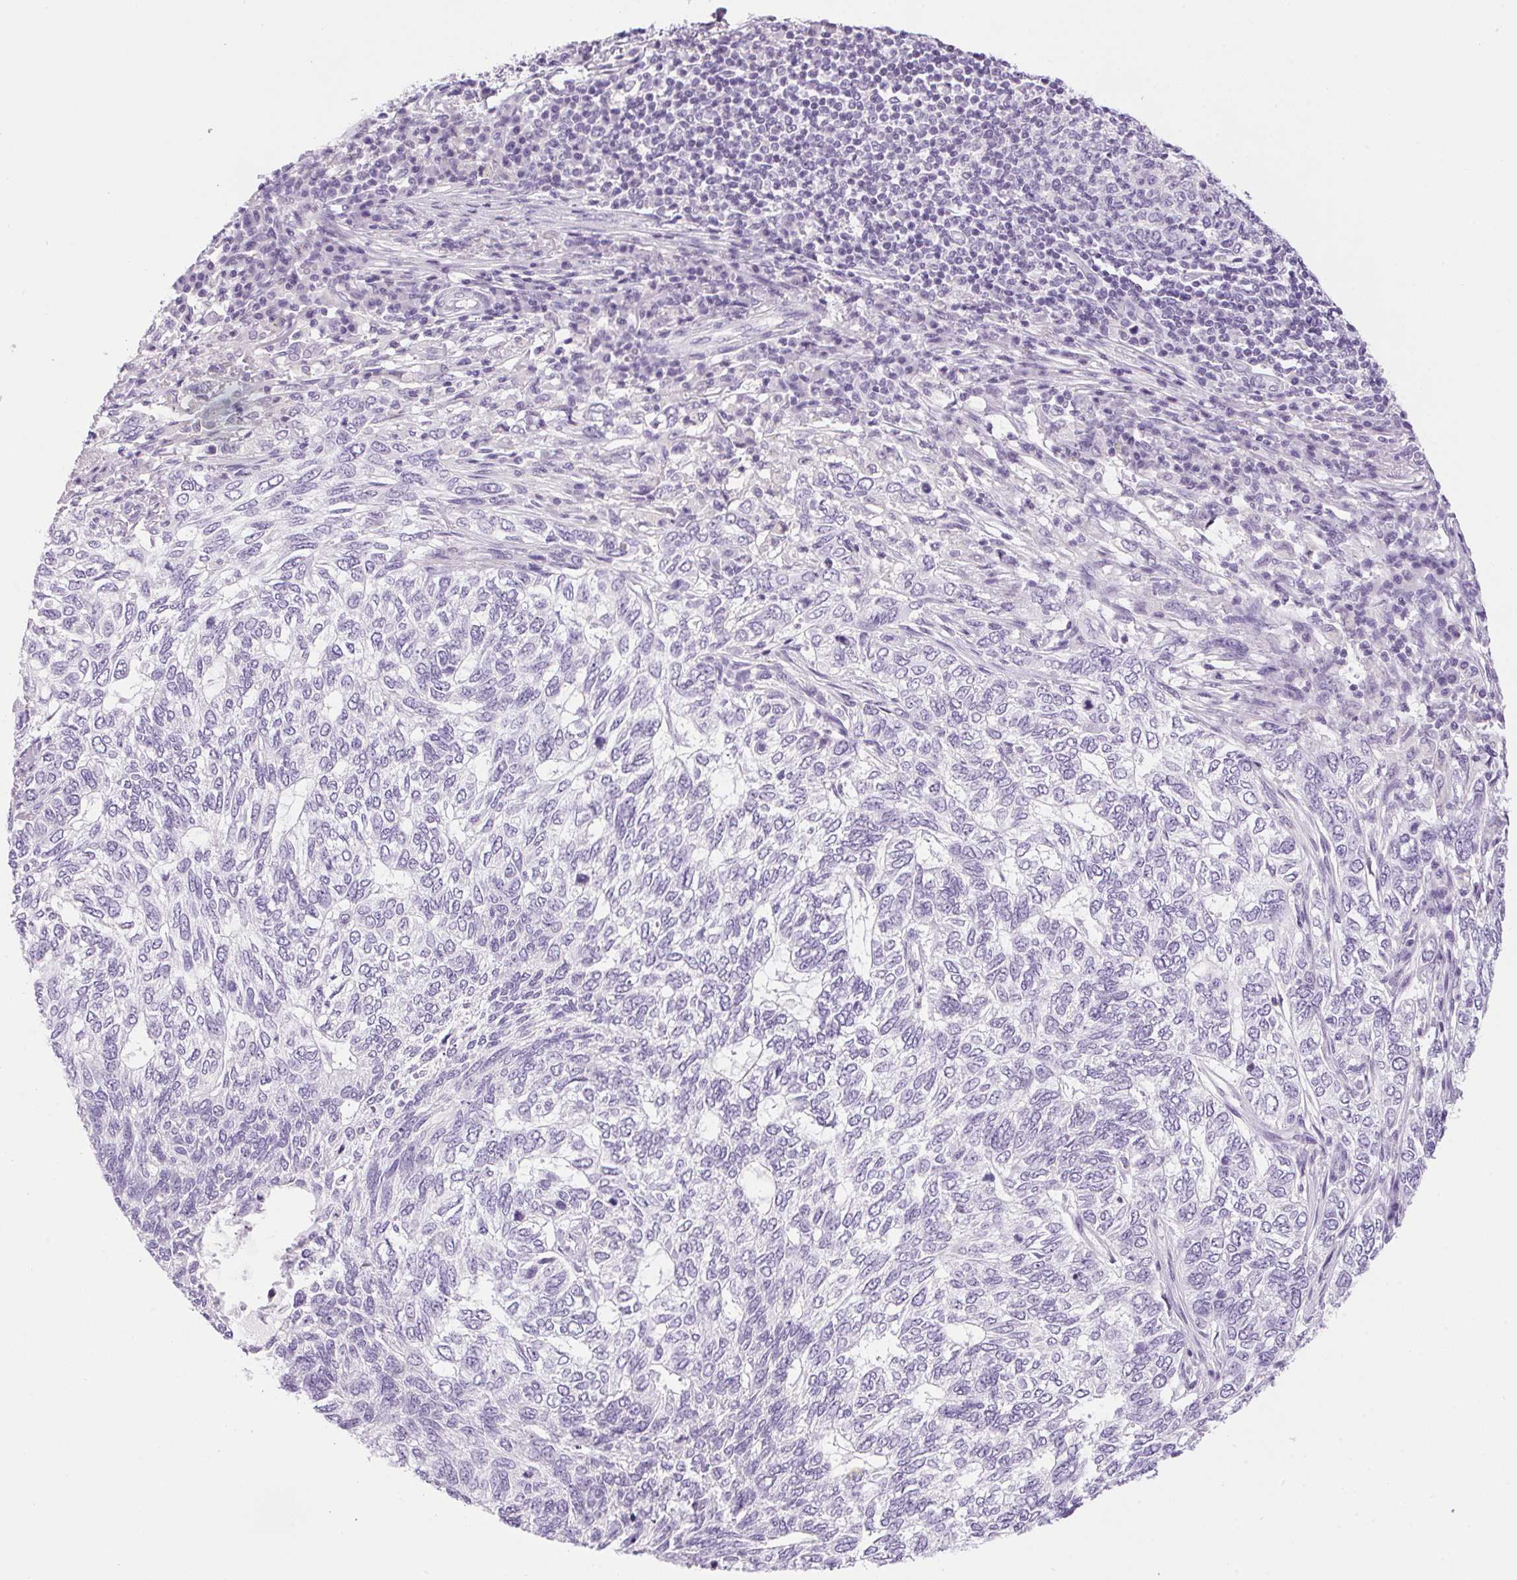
{"staining": {"intensity": "negative", "quantity": "none", "location": "none"}, "tissue": "skin cancer", "cell_type": "Tumor cells", "image_type": "cancer", "snomed": [{"axis": "morphology", "description": "Basal cell carcinoma"}, {"axis": "topography", "description": "Skin"}], "caption": "This photomicrograph is of skin cancer (basal cell carcinoma) stained with IHC to label a protein in brown with the nuclei are counter-stained blue. There is no staining in tumor cells. The staining is performed using DAB (3,3'-diaminobenzidine) brown chromogen with nuclei counter-stained in using hematoxylin.", "gene": "TMEM88B", "patient": {"sex": "female", "age": 65}}